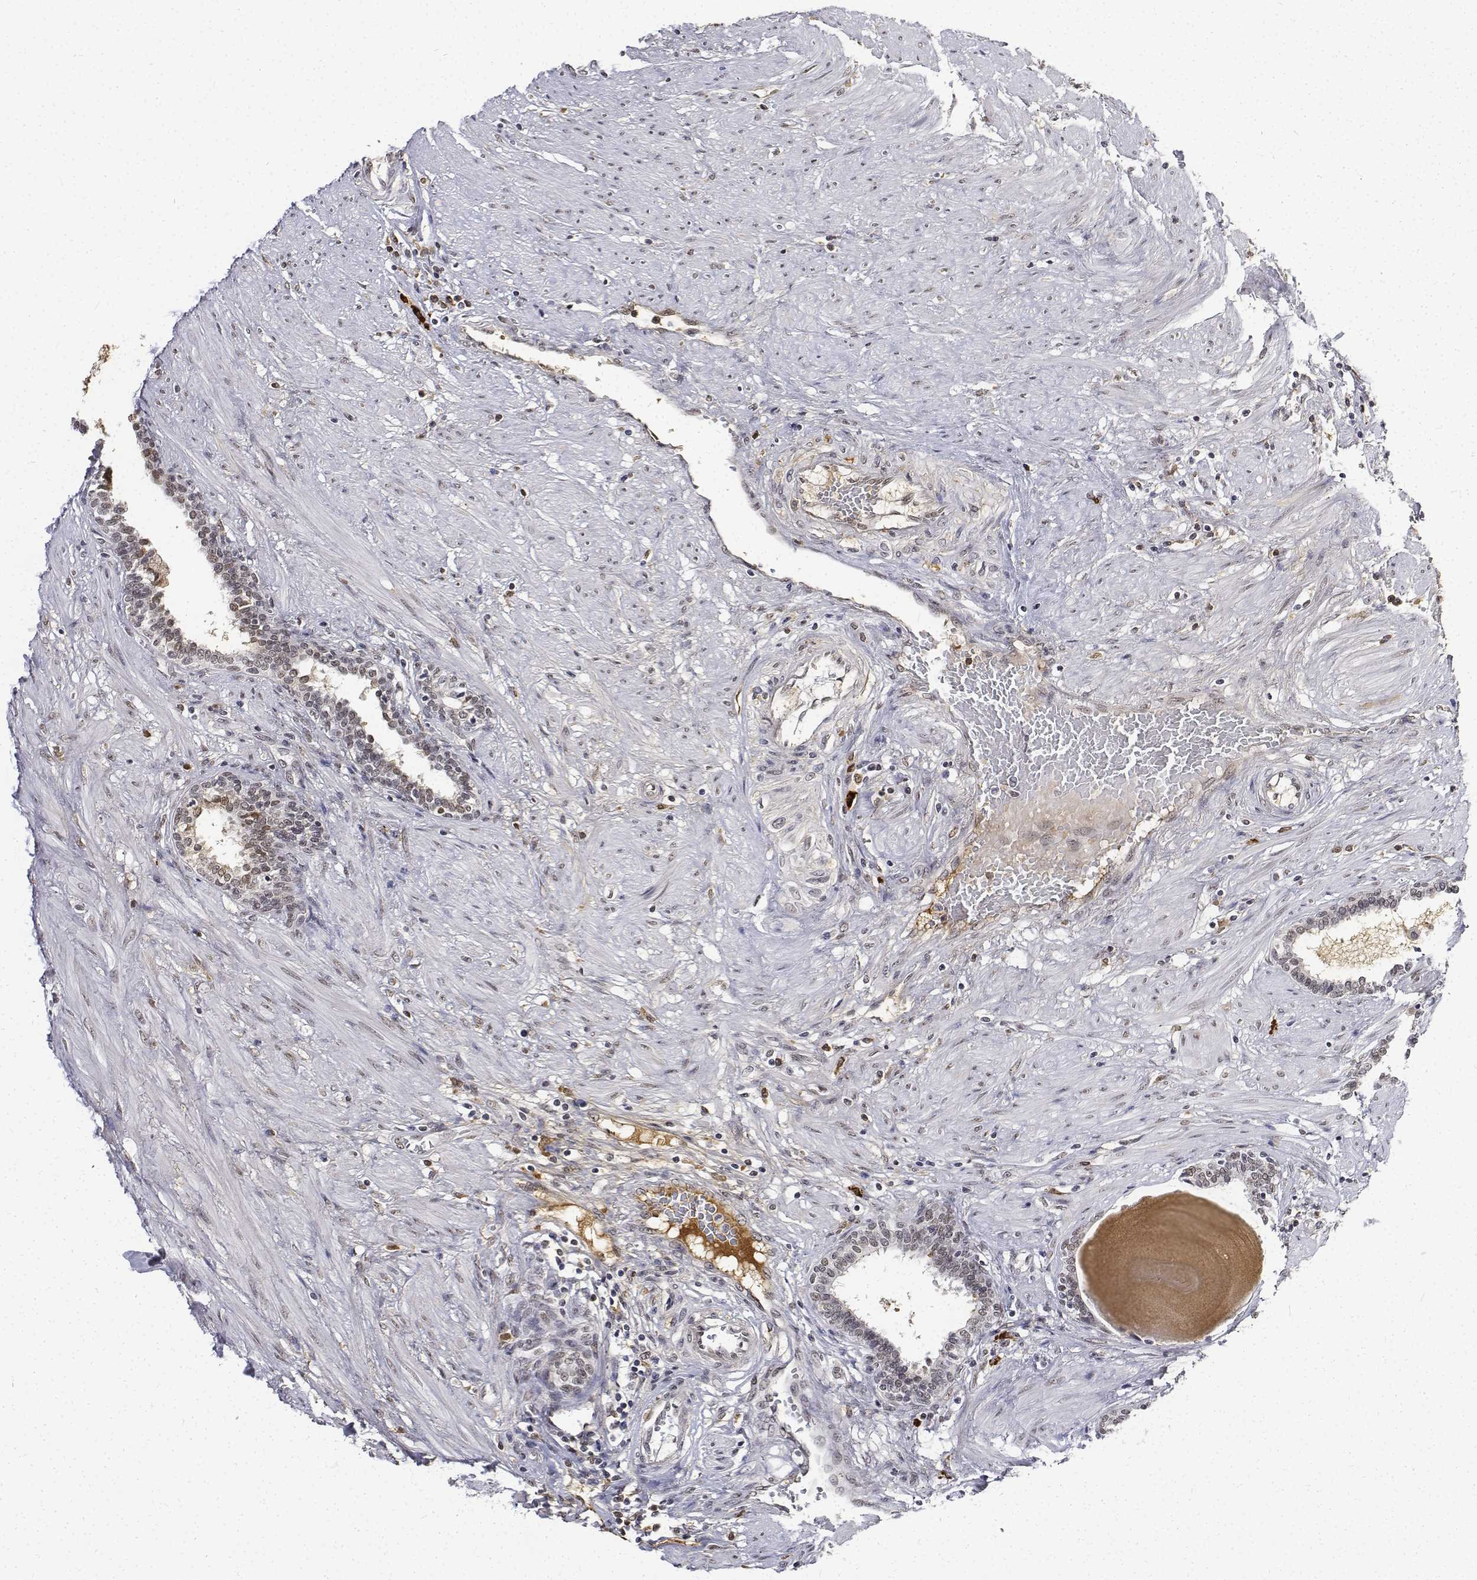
{"staining": {"intensity": "weak", "quantity": "25%-75%", "location": "nuclear"}, "tissue": "prostate", "cell_type": "Glandular cells", "image_type": "normal", "snomed": [{"axis": "morphology", "description": "Normal tissue, NOS"}, {"axis": "topography", "description": "Prostate"}], "caption": "Brown immunohistochemical staining in unremarkable prostate shows weak nuclear positivity in approximately 25%-75% of glandular cells.", "gene": "ATRX", "patient": {"sex": "male", "age": 55}}